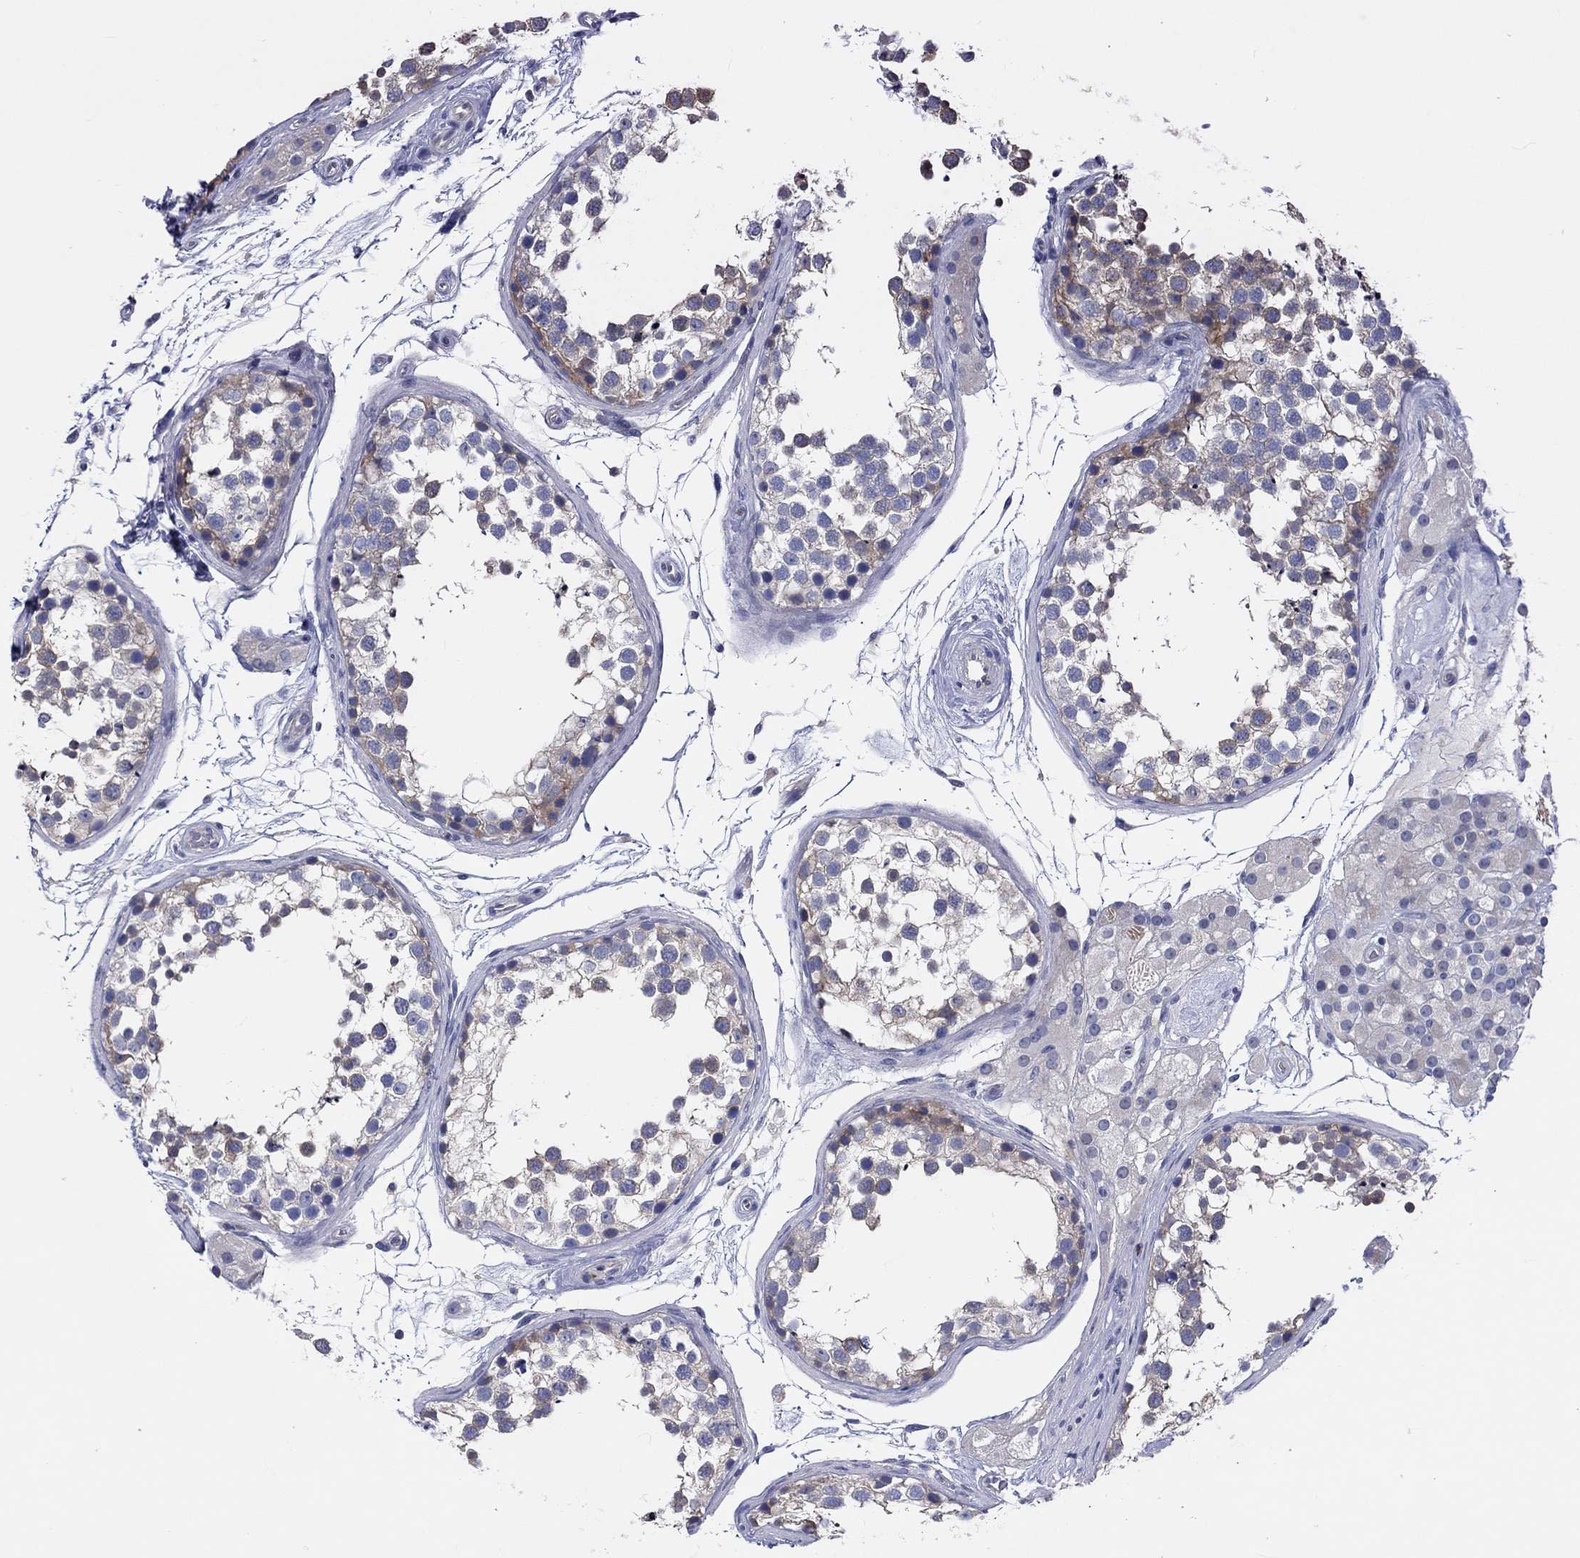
{"staining": {"intensity": "moderate", "quantity": "<25%", "location": "cytoplasmic/membranous"}, "tissue": "testis", "cell_type": "Cells in seminiferous ducts", "image_type": "normal", "snomed": [{"axis": "morphology", "description": "Normal tissue, NOS"}, {"axis": "morphology", "description": "Seminoma, NOS"}, {"axis": "topography", "description": "Testis"}], "caption": "An image showing moderate cytoplasmic/membranous expression in about <25% of cells in seminiferous ducts in normal testis, as visualized by brown immunohistochemical staining.", "gene": "ABCG4", "patient": {"sex": "male", "age": 65}}